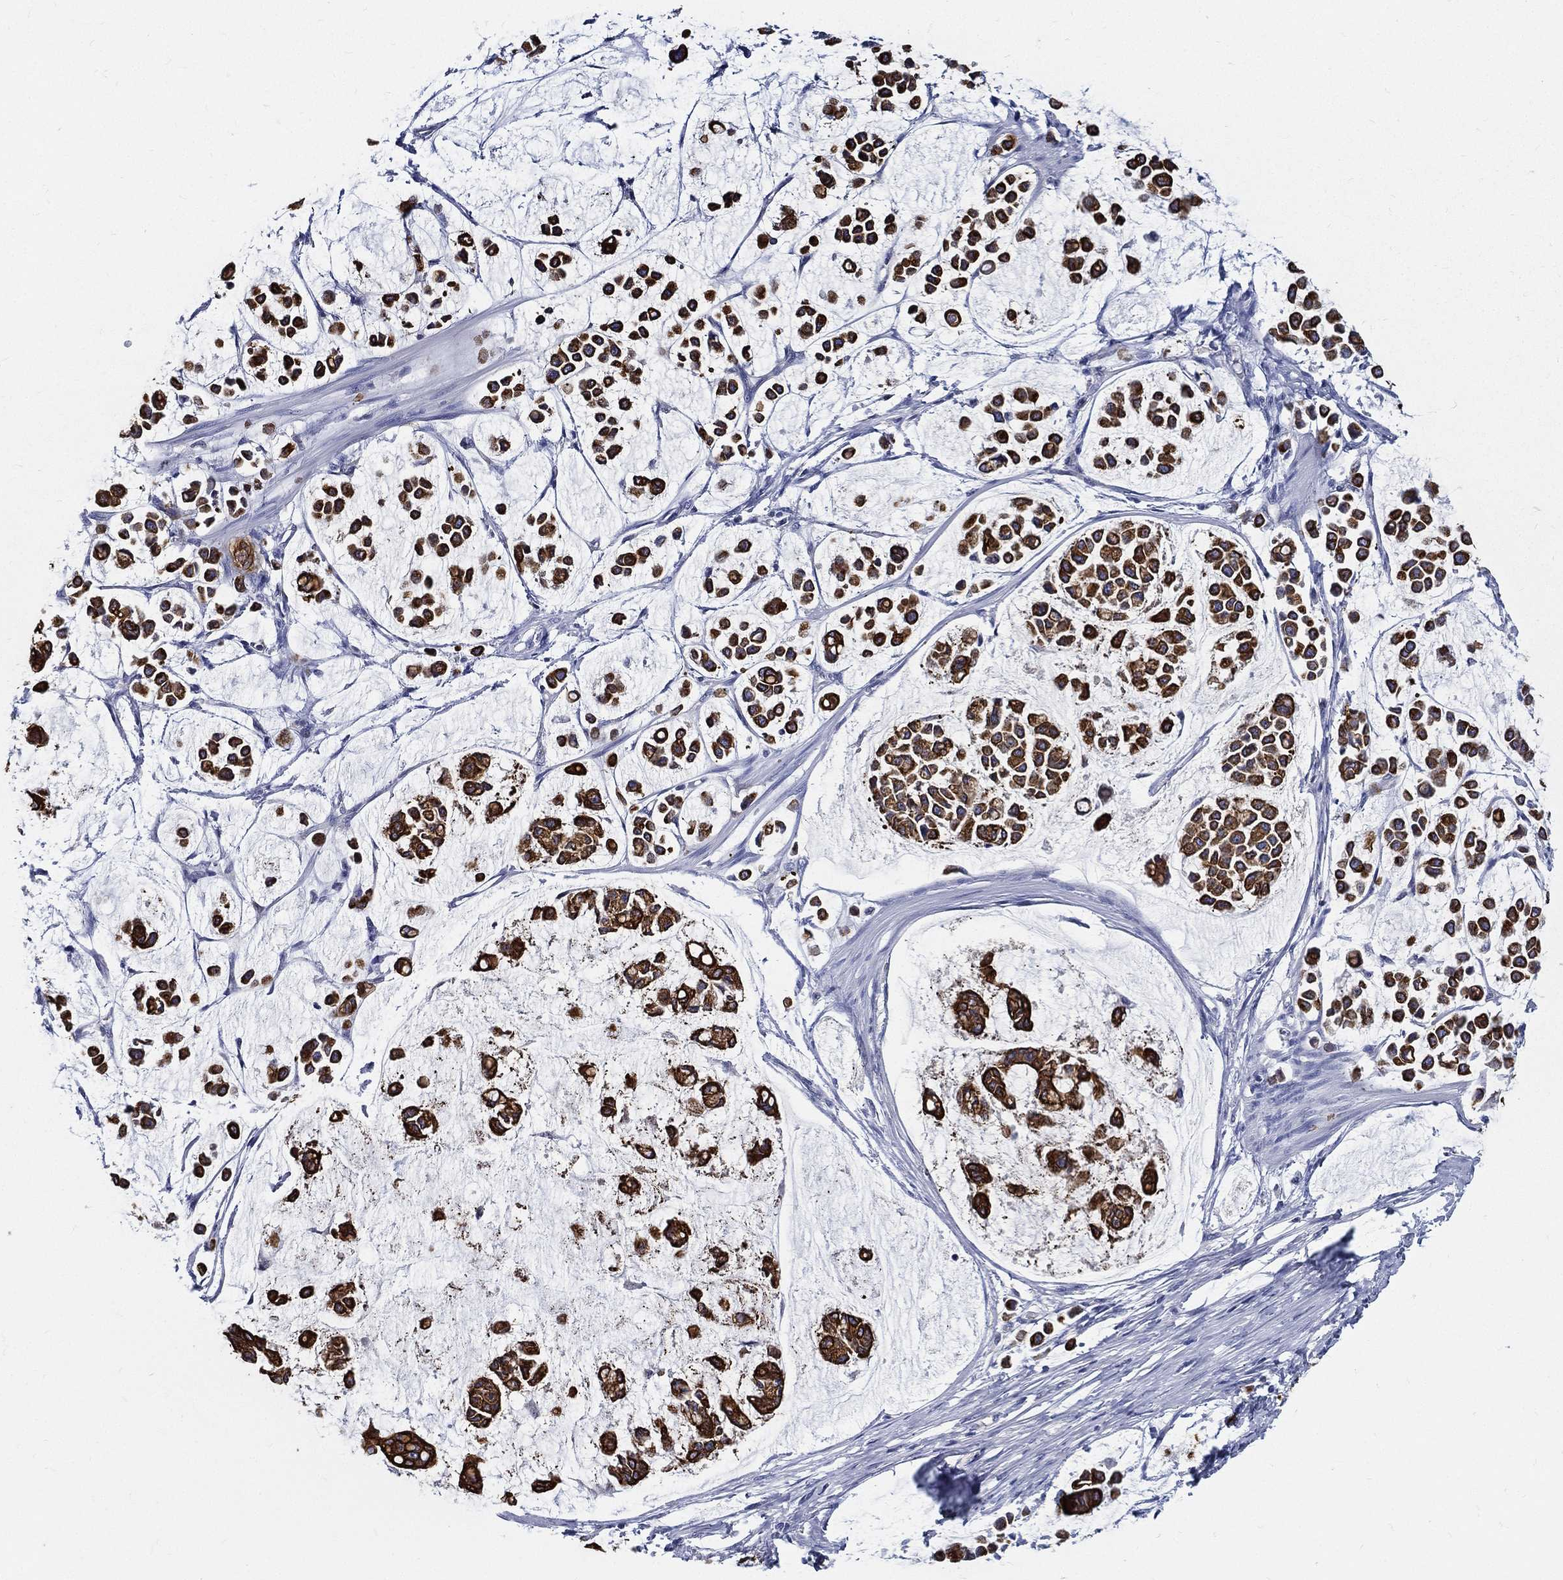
{"staining": {"intensity": "strong", "quantity": ">75%", "location": "cytoplasmic/membranous"}, "tissue": "stomach cancer", "cell_type": "Tumor cells", "image_type": "cancer", "snomed": [{"axis": "morphology", "description": "Adenocarcinoma, NOS"}, {"axis": "topography", "description": "Stomach"}], "caption": "The photomicrograph exhibits staining of stomach adenocarcinoma, revealing strong cytoplasmic/membranous protein staining (brown color) within tumor cells.", "gene": "NEDD9", "patient": {"sex": "male", "age": 82}}